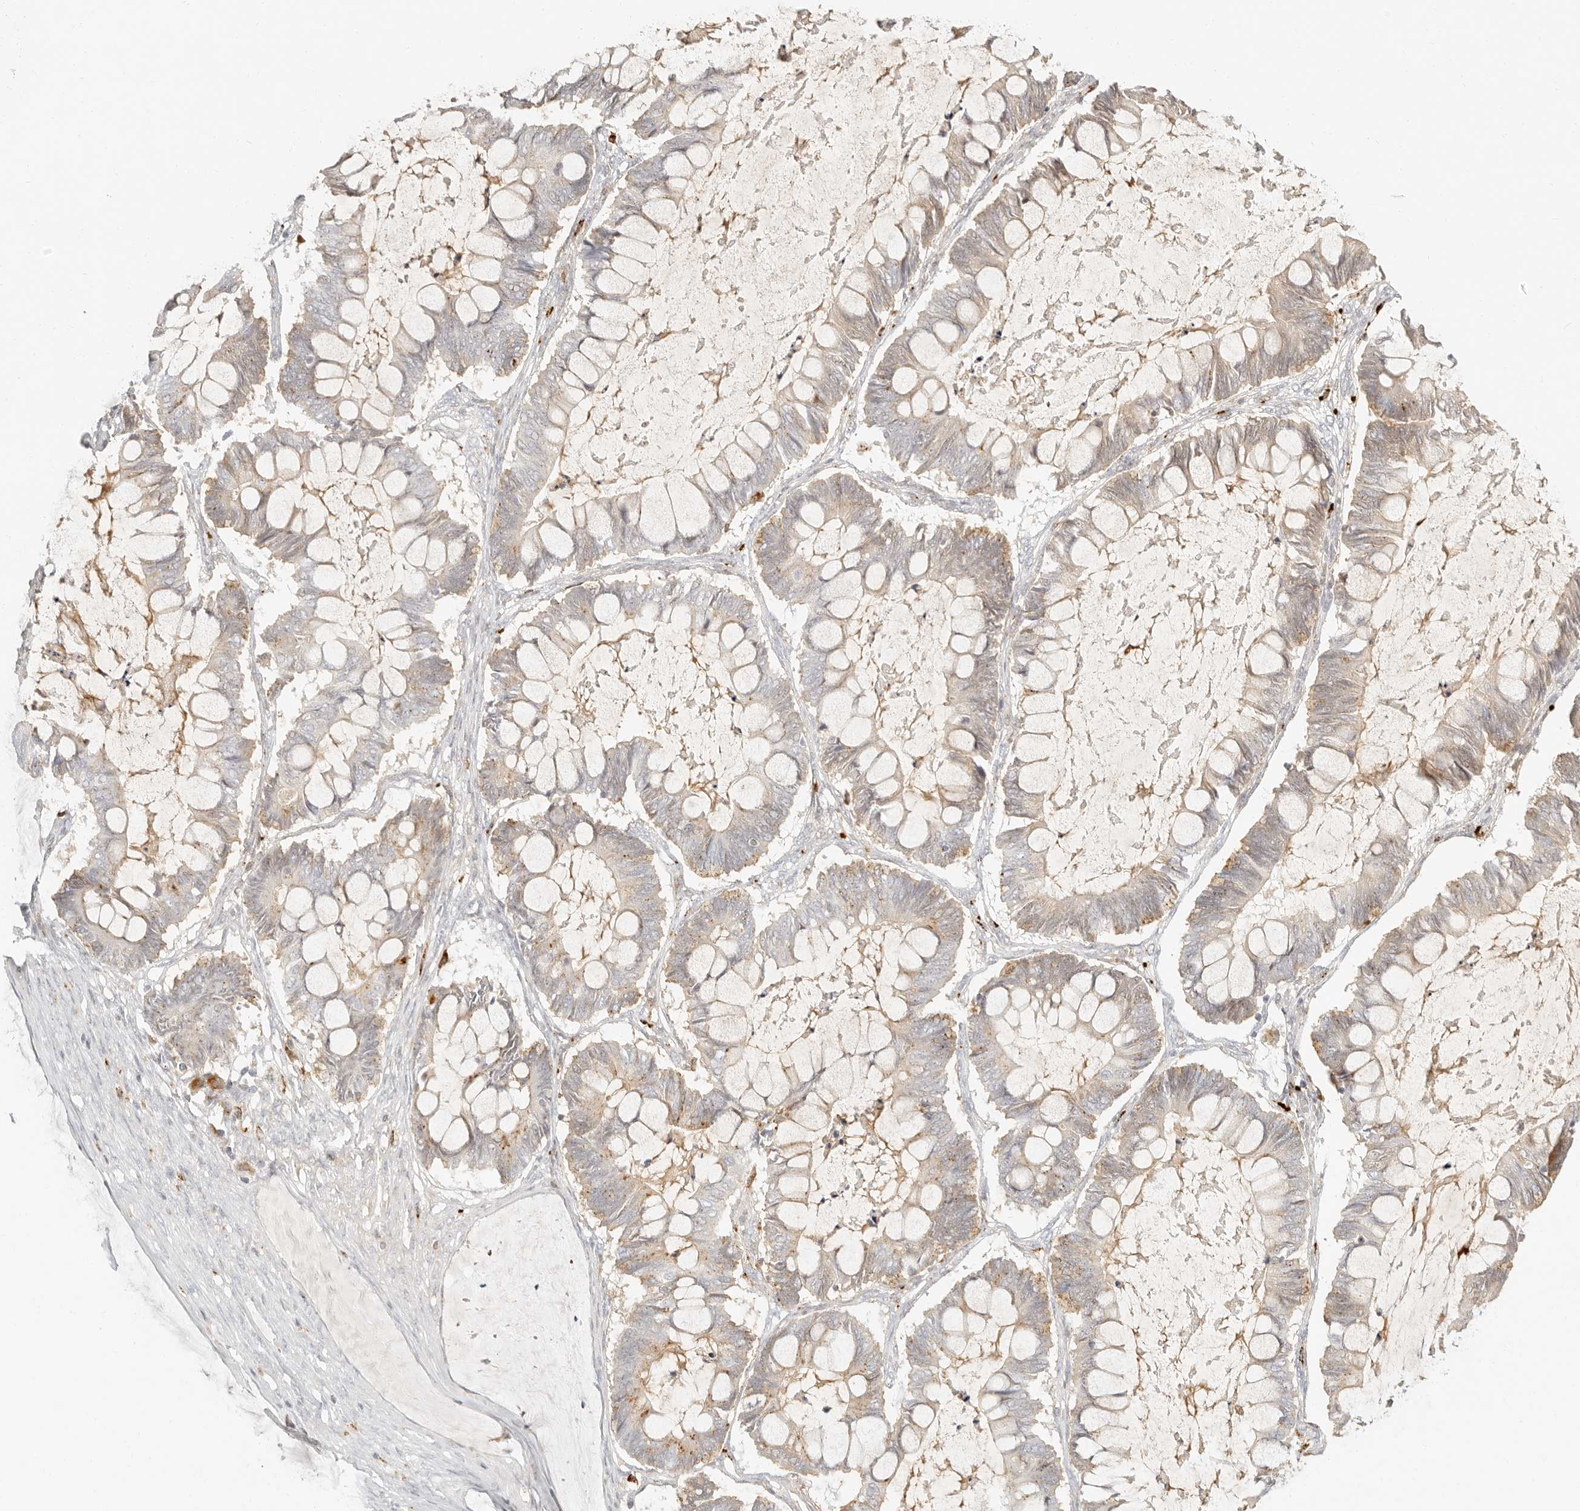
{"staining": {"intensity": "weak", "quantity": "25%-75%", "location": "cytoplasmic/membranous"}, "tissue": "ovarian cancer", "cell_type": "Tumor cells", "image_type": "cancer", "snomed": [{"axis": "morphology", "description": "Cystadenocarcinoma, mucinous, NOS"}, {"axis": "topography", "description": "Ovary"}], "caption": "DAB immunohistochemical staining of human ovarian cancer (mucinous cystadenocarcinoma) demonstrates weak cytoplasmic/membranous protein staining in approximately 25%-75% of tumor cells.", "gene": "RNASET2", "patient": {"sex": "female", "age": 61}}